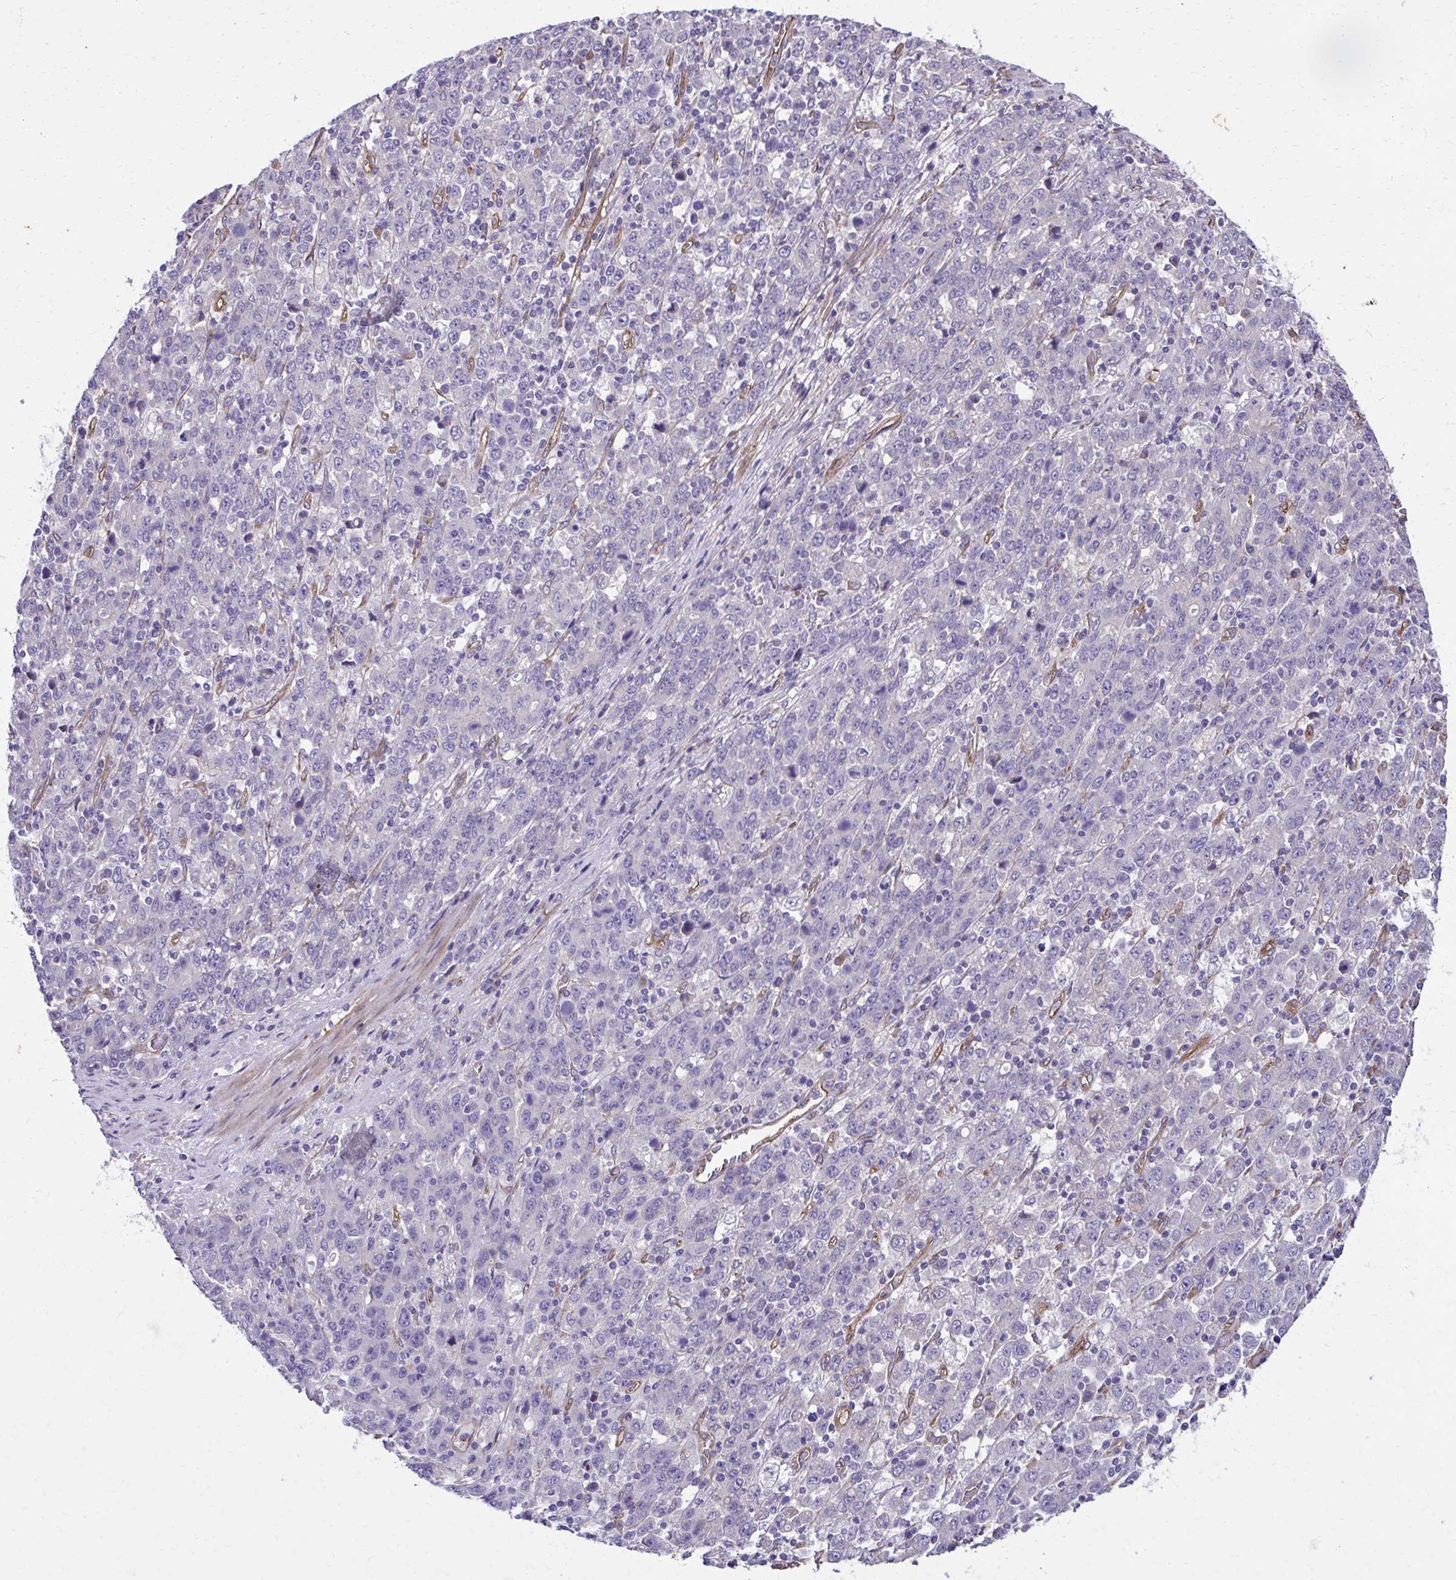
{"staining": {"intensity": "negative", "quantity": "none", "location": "none"}, "tissue": "stomach cancer", "cell_type": "Tumor cells", "image_type": "cancer", "snomed": [{"axis": "morphology", "description": "Adenocarcinoma, NOS"}, {"axis": "topography", "description": "Stomach, upper"}], "caption": "Immunohistochemistry histopathology image of adenocarcinoma (stomach) stained for a protein (brown), which reveals no positivity in tumor cells.", "gene": "TRIM52", "patient": {"sex": "male", "age": 69}}